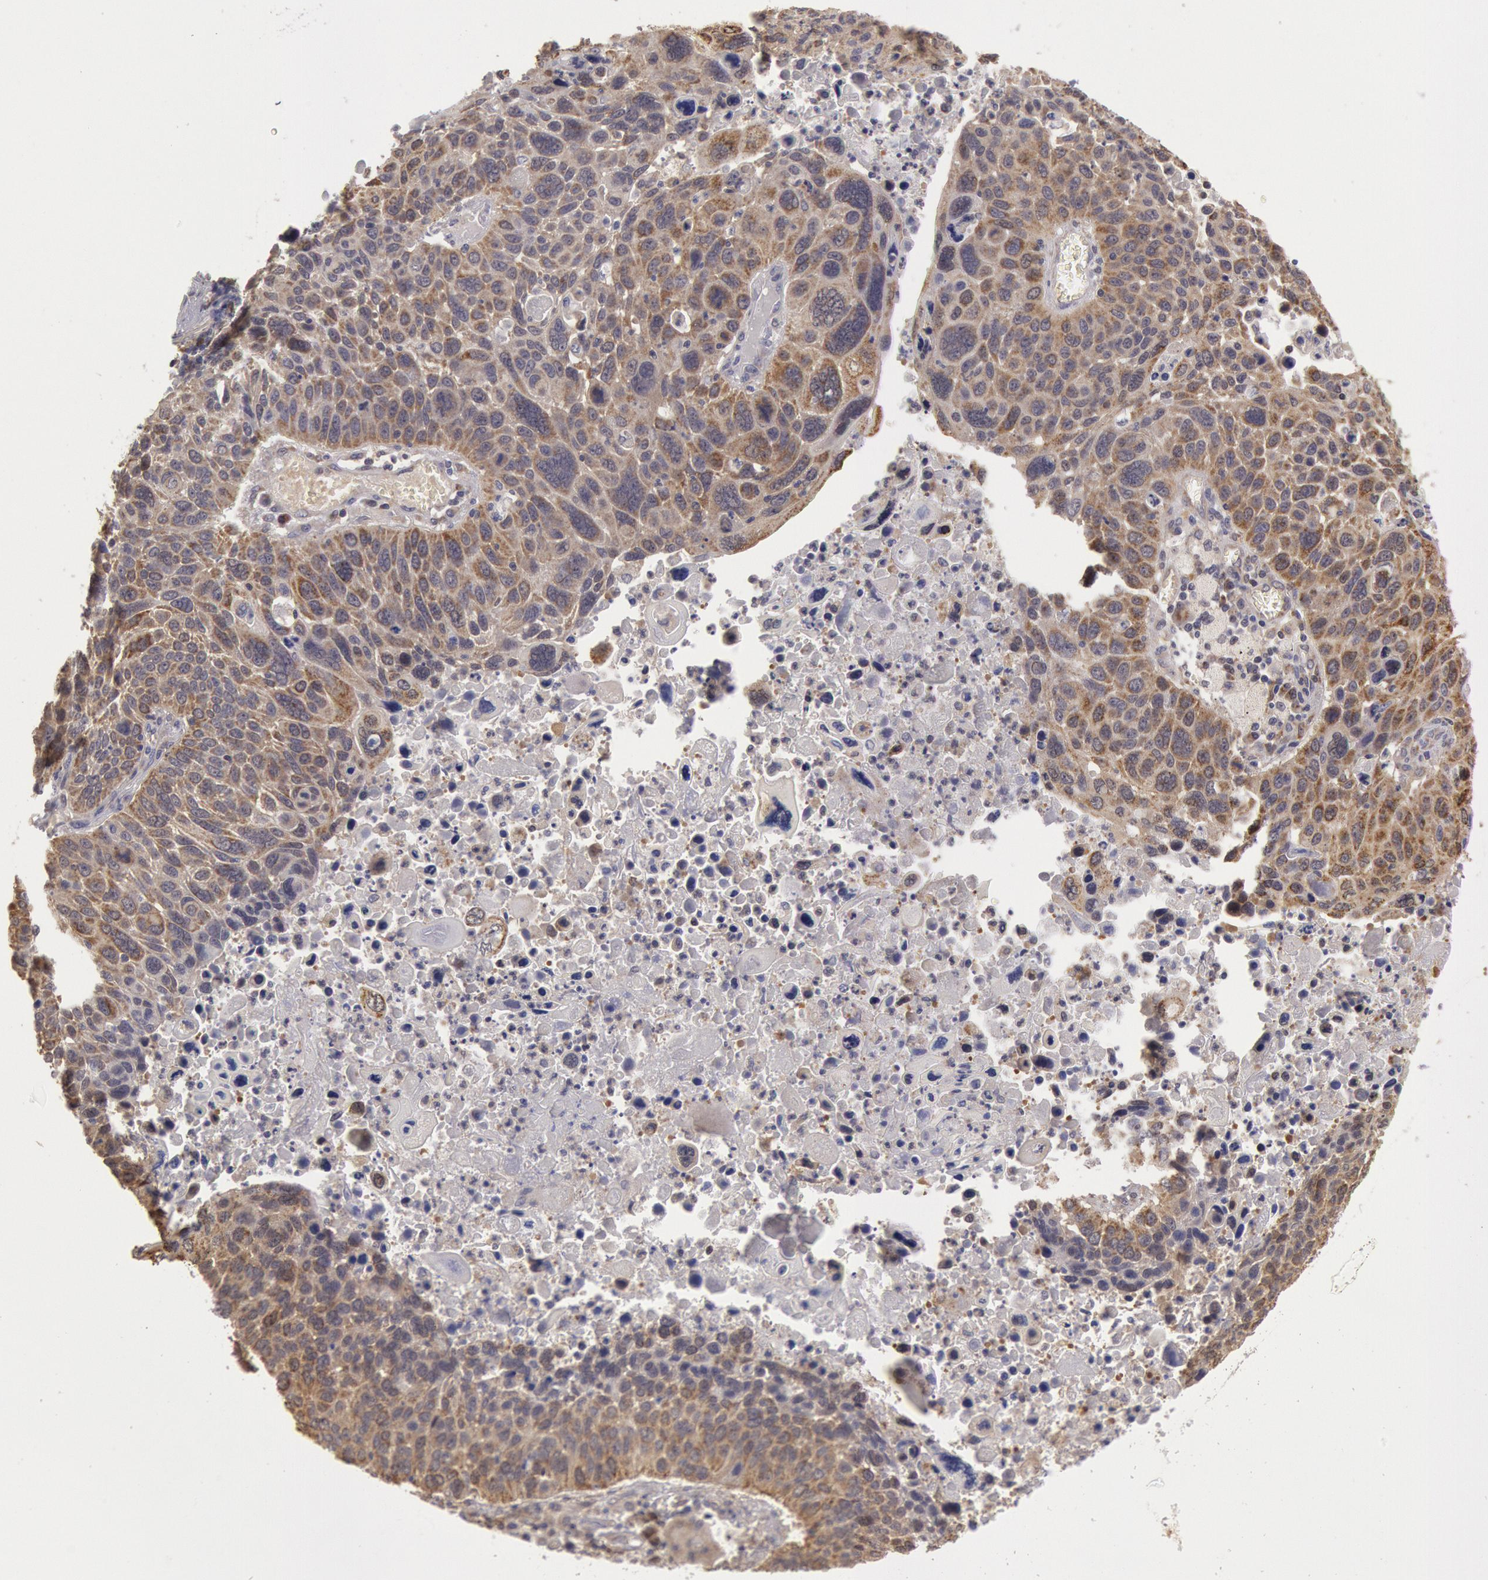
{"staining": {"intensity": "weak", "quantity": ">75%", "location": "cytoplasmic/membranous"}, "tissue": "lung cancer", "cell_type": "Tumor cells", "image_type": "cancer", "snomed": [{"axis": "morphology", "description": "Squamous cell carcinoma, NOS"}, {"axis": "topography", "description": "Lung"}], "caption": "Immunohistochemical staining of human squamous cell carcinoma (lung) exhibits low levels of weak cytoplasmic/membranous protein staining in approximately >75% of tumor cells. The staining is performed using DAB brown chromogen to label protein expression. The nuclei are counter-stained blue using hematoxylin.", "gene": "MPST", "patient": {"sex": "male", "age": 68}}